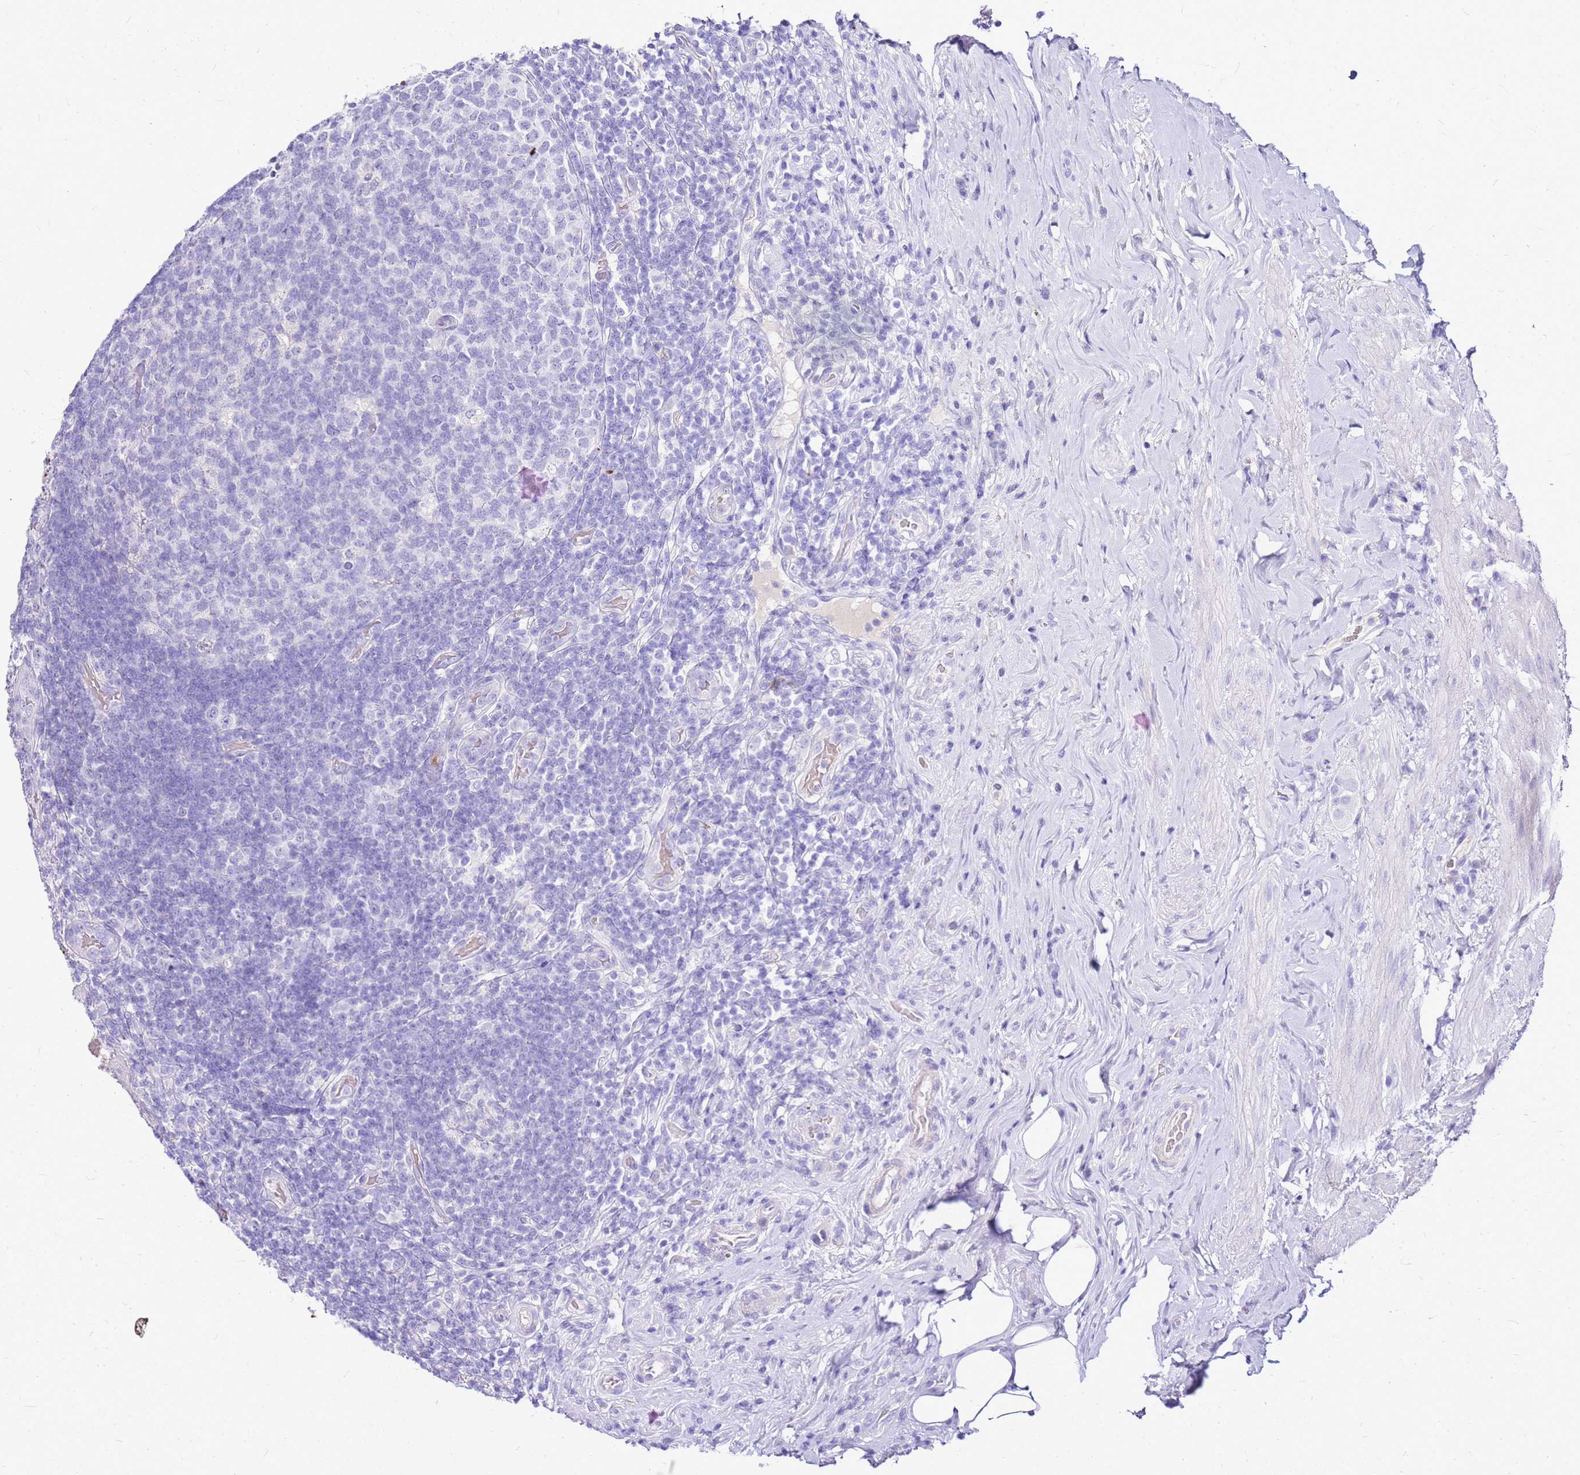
{"staining": {"intensity": "negative", "quantity": "none", "location": "none"}, "tissue": "appendix", "cell_type": "Glandular cells", "image_type": "normal", "snomed": [{"axis": "morphology", "description": "Normal tissue, NOS"}, {"axis": "topography", "description": "Appendix"}], "caption": "Immunohistochemical staining of benign appendix demonstrates no significant staining in glandular cells. (DAB (3,3'-diaminobenzidine) IHC, high magnification).", "gene": "DCDC2B", "patient": {"sex": "female", "age": 43}}